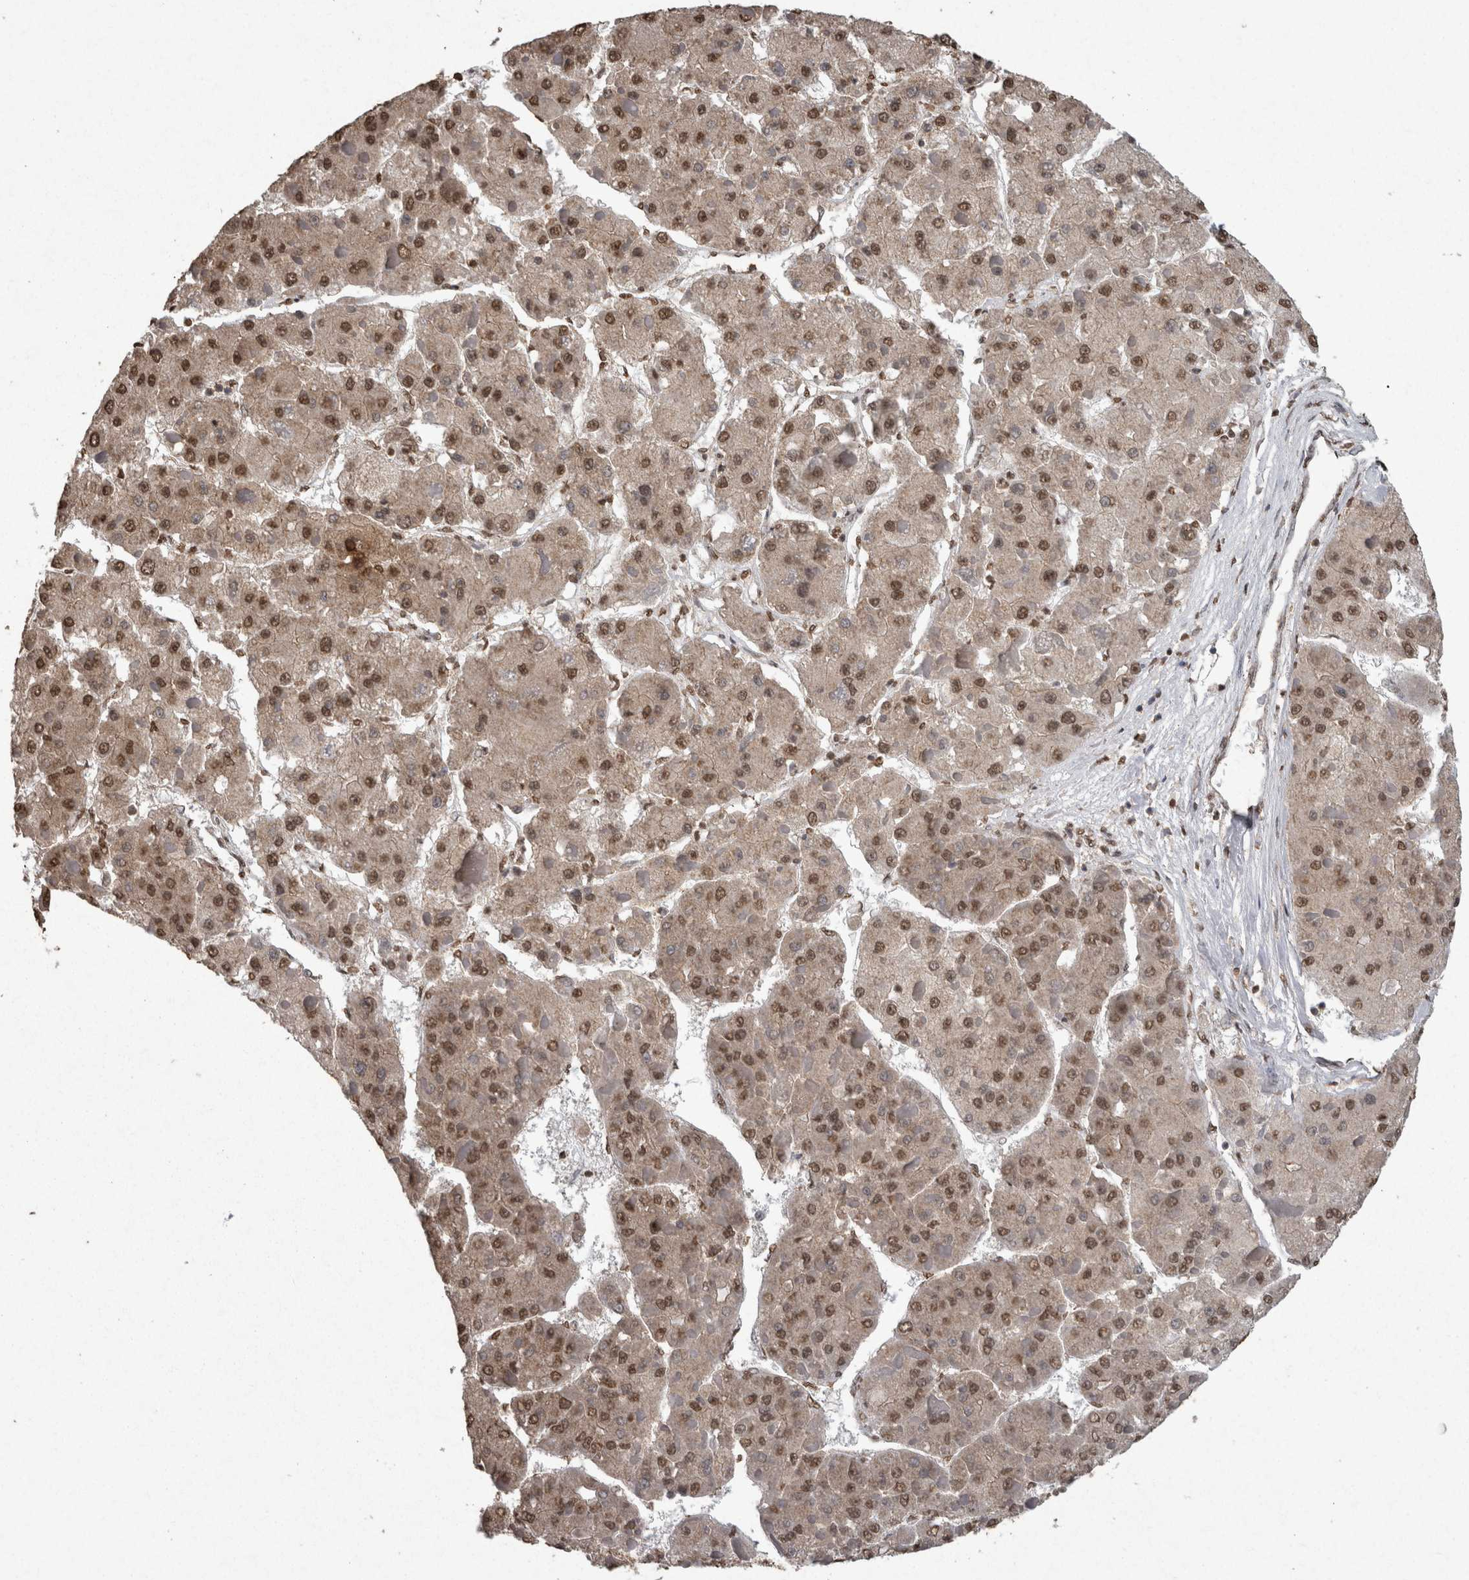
{"staining": {"intensity": "moderate", "quantity": ">75%", "location": "nuclear"}, "tissue": "liver cancer", "cell_type": "Tumor cells", "image_type": "cancer", "snomed": [{"axis": "morphology", "description": "Carcinoma, Hepatocellular, NOS"}, {"axis": "topography", "description": "Liver"}], "caption": "Immunohistochemistry micrograph of neoplastic tissue: human liver hepatocellular carcinoma stained using immunohistochemistry (IHC) reveals medium levels of moderate protein expression localized specifically in the nuclear of tumor cells, appearing as a nuclear brown color.", "gene": "SMAD7", "patient": {"sex": "female", "age": 73}}